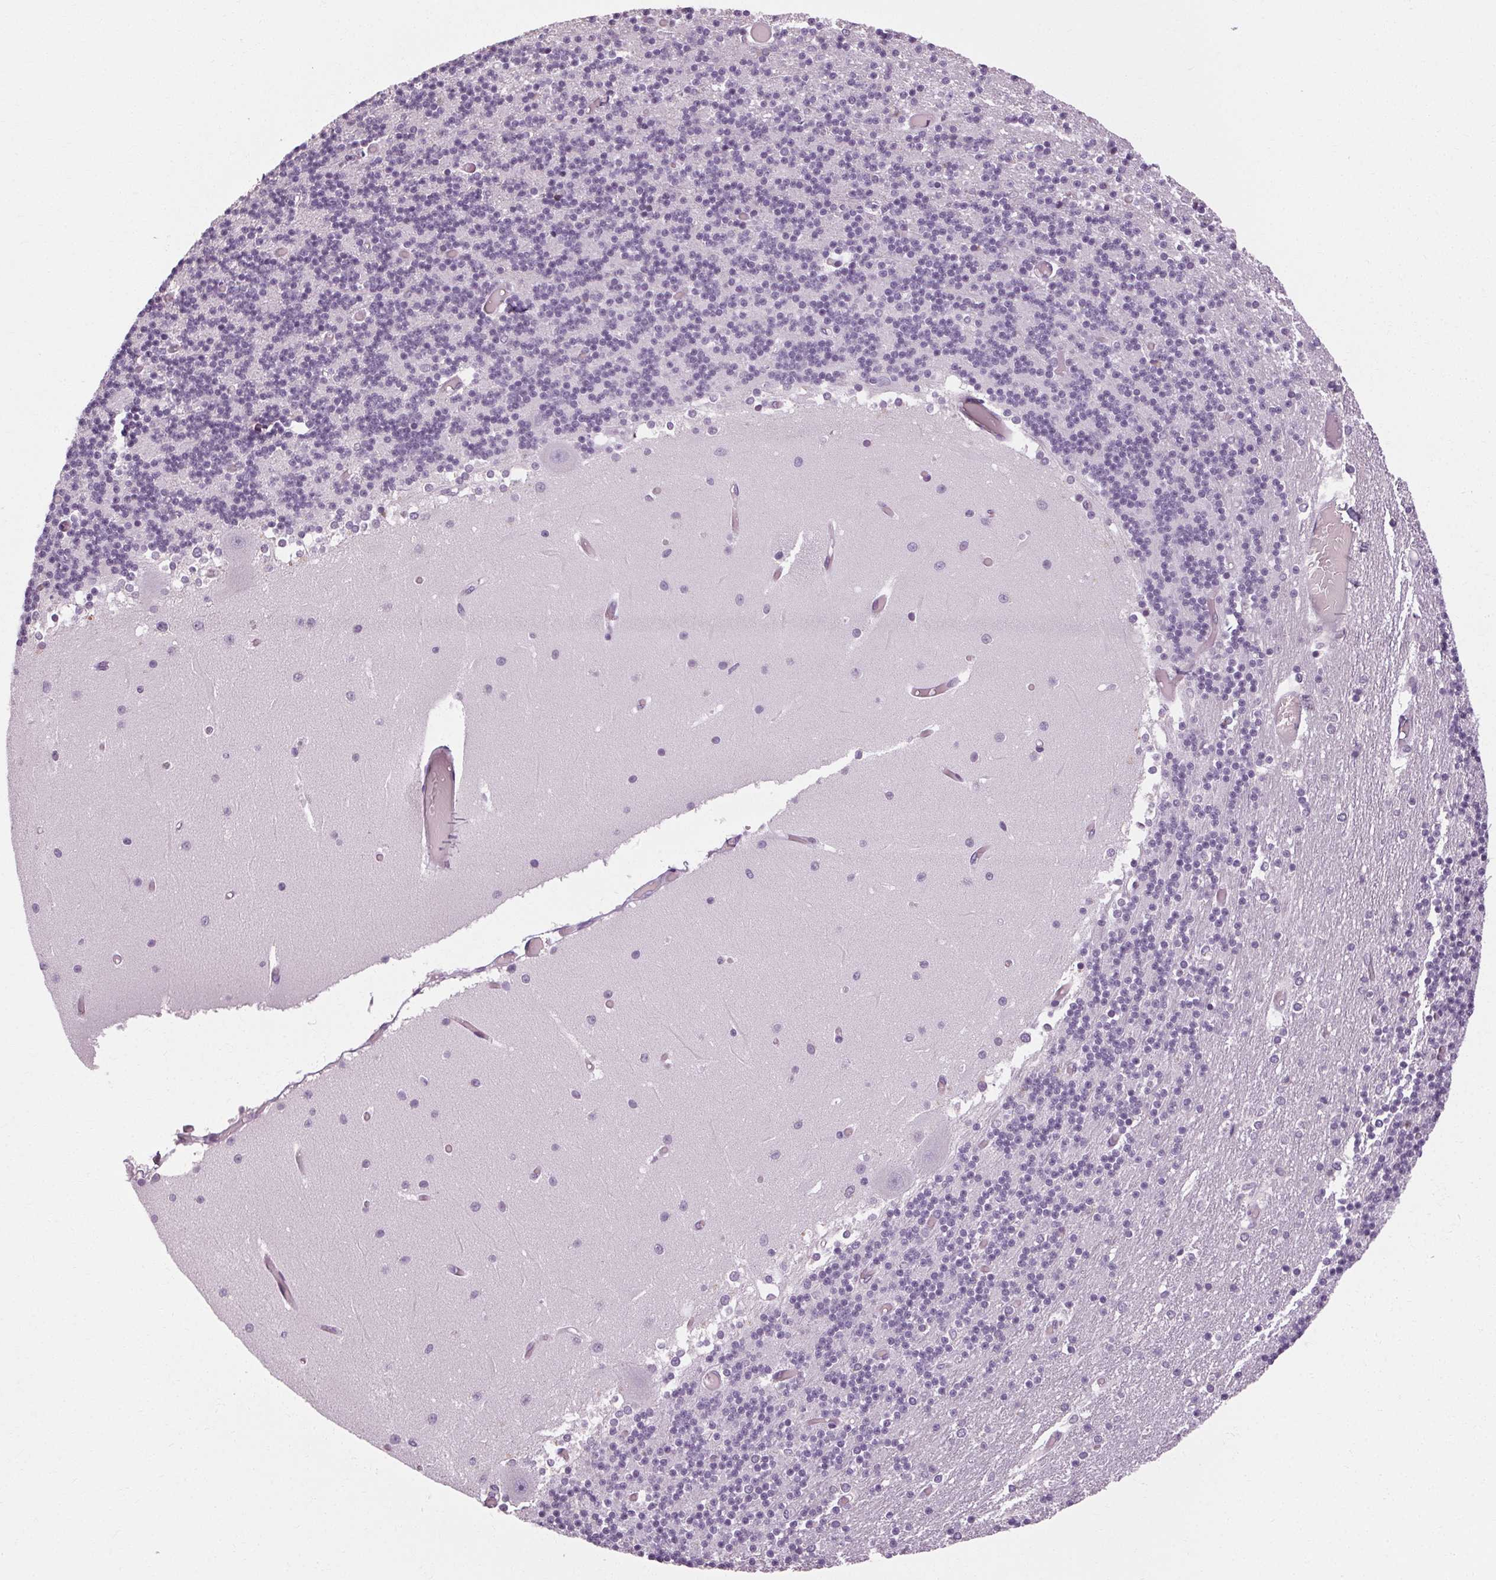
{"staining": {"intensity": "negative", "quantity": "none", "location": "none"}, "tissue": "cerebellum", "cell_type": "Cells in granular layer", "image_type": "normal", "snomed": [{"axis": "morphology", "description": "Normal tissue, NOS"}, {"axis": "topography", "description": "Cerebellum"}], "caption": "The histopathology image shows no significant positivity in cells in granular layer of cerebellum. The staining was performed using DAB to visualize the protein expression in brown, while the nuclei were stained in blue with hematoxylin (Magnification: 20x).", "gene": "POMC", "patient": {"sex": "female", "age": 28}}